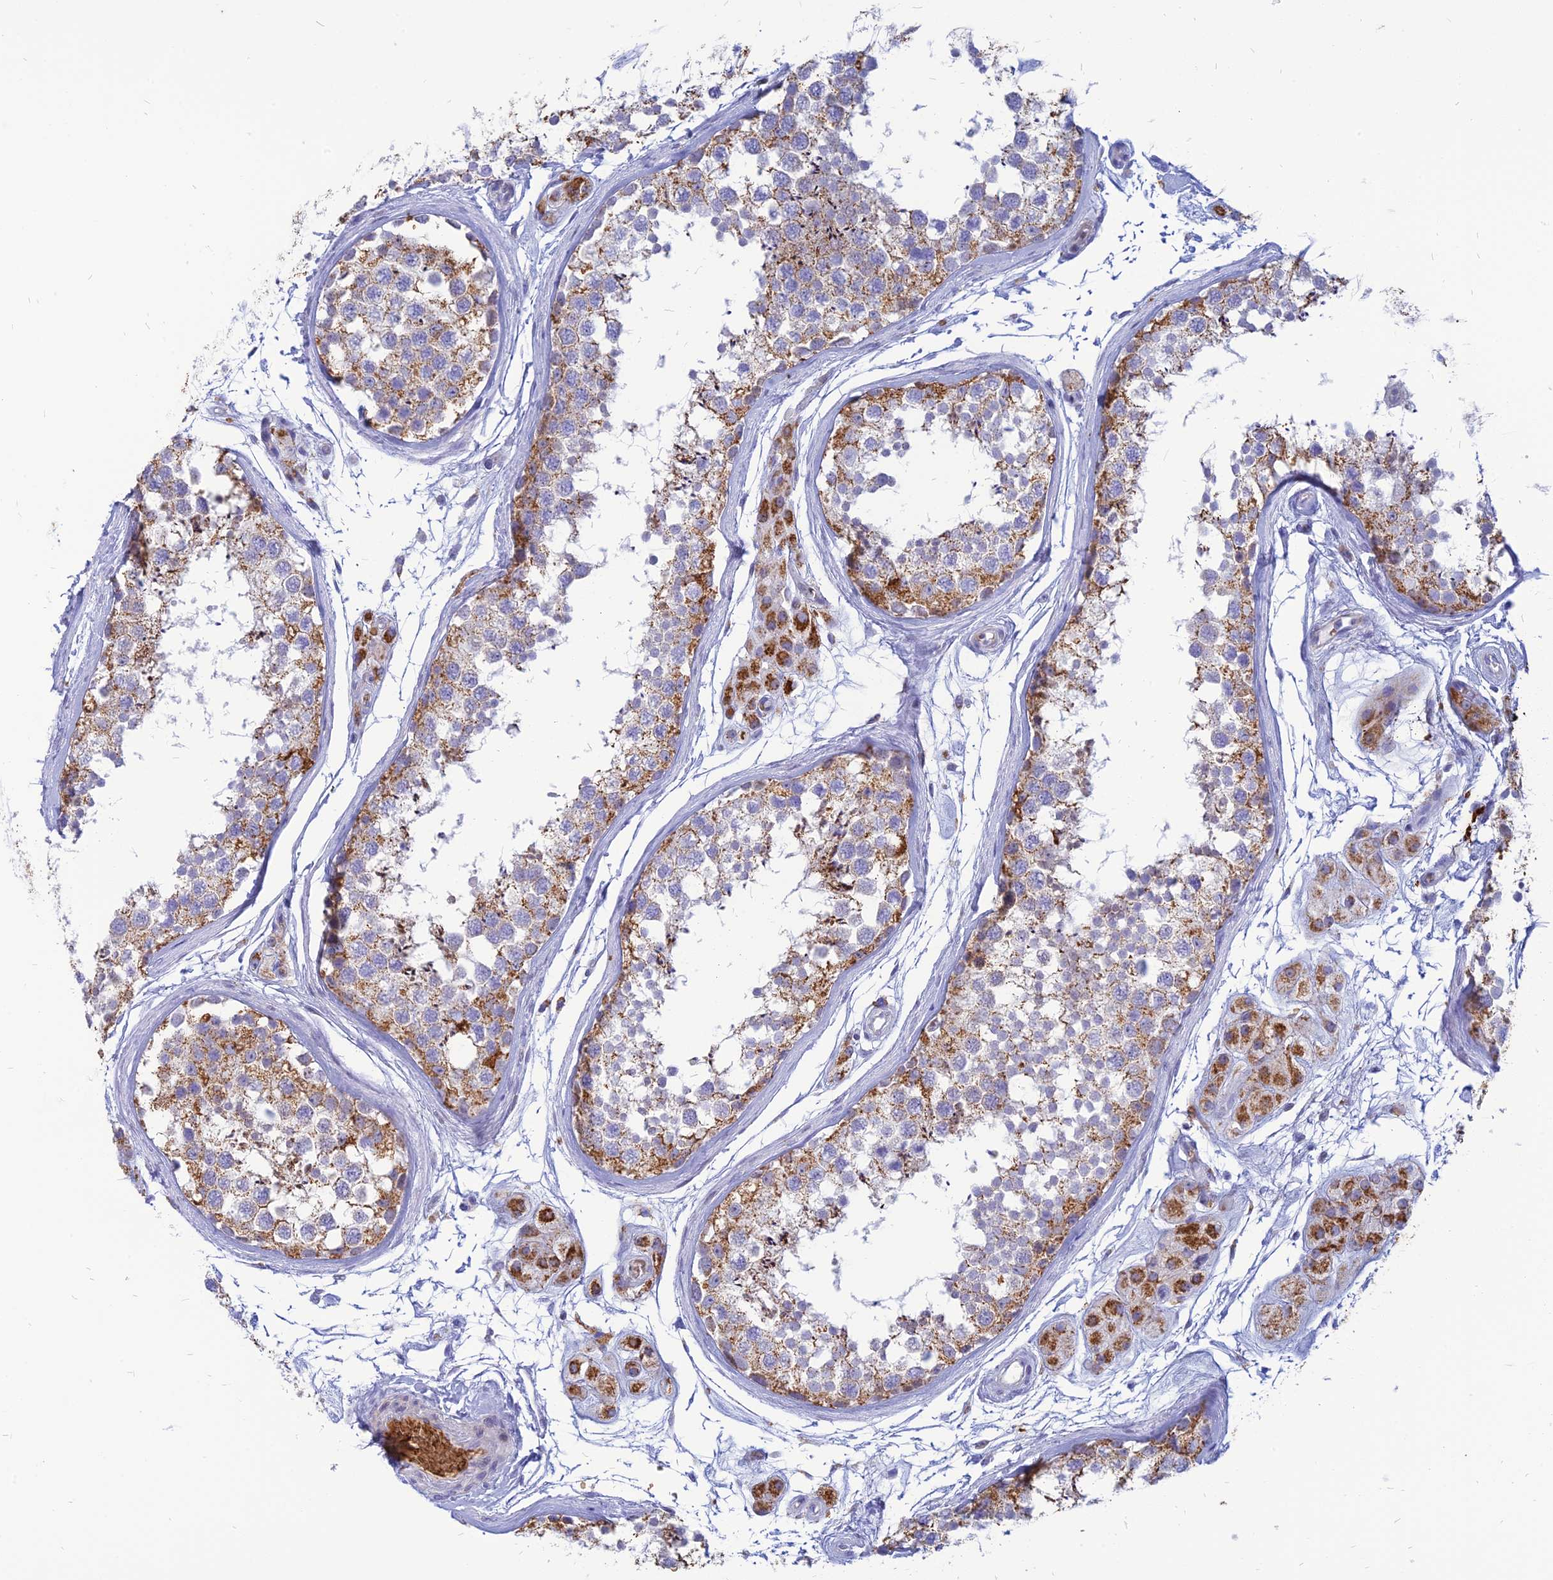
{"staining": {"intensity": "moderate", "quantity": ">75%", "location": "cytoplasmic/membranous"}, "tissue": "testis", "cell_type": "Cells in seminiferous ducts", "image_type": "normal", "snomed": [{"axis": "morphology", "description": "Normal tissue, NOS"}, {"axis": "topography", "description": "Testis"}], "caption": "The photomicrograph displays a brown stain indicating the presence of a protein in the cytoplasmic/membranous of cells in seminiferous ducts in testis. The protein of interest is shown in brown color, while the nuclei are stained blue.", "gene": "HHAT", "patient": {"sex": "male", "age": 56}}